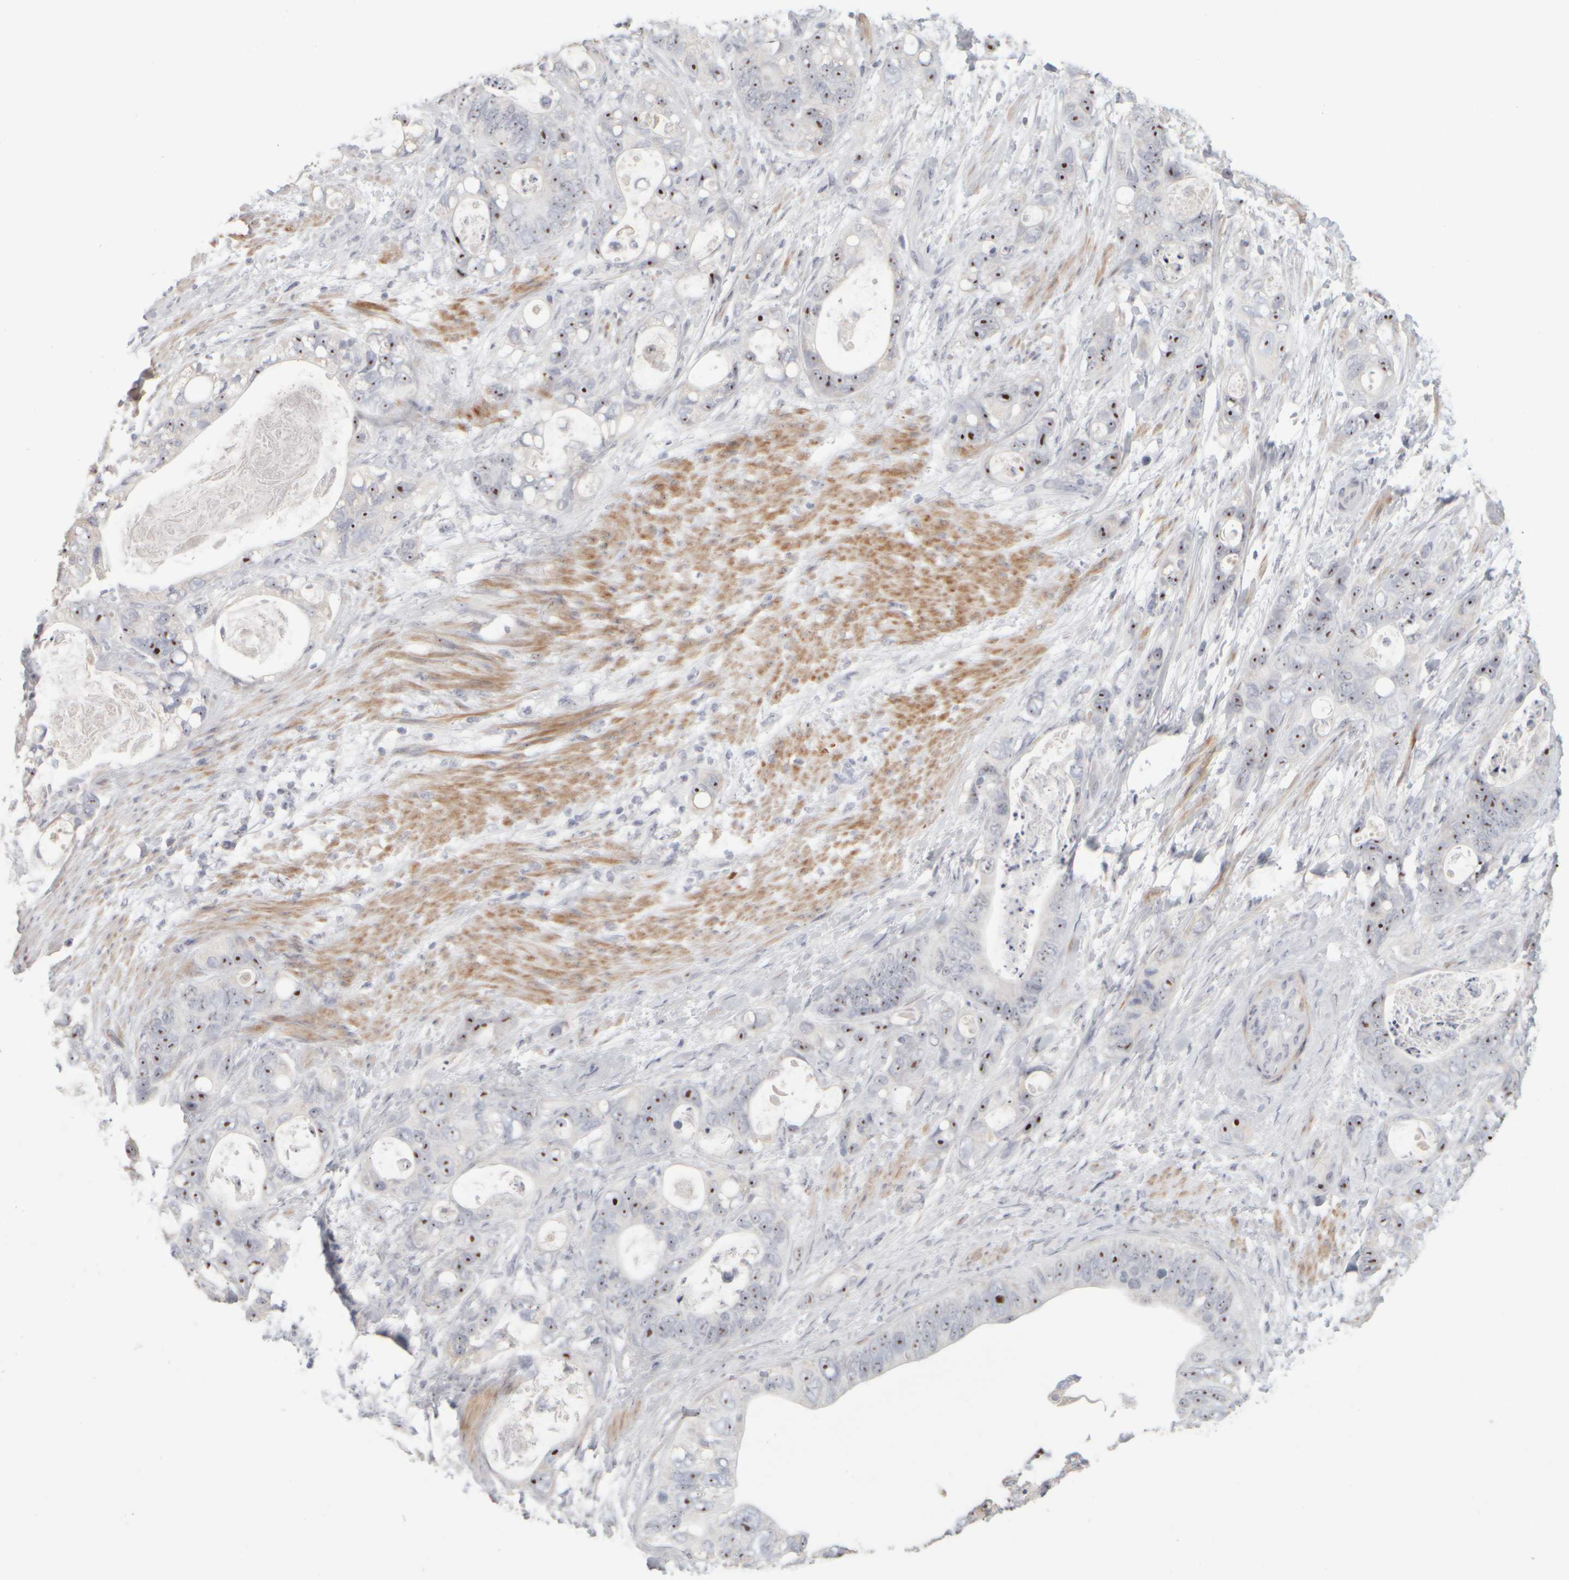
{"staining": {"intensity": "strong", "quantity": ">75%", "location": "nuclear"}, "tissue": "stomach cancer", "cell_type": "Tumor cells", "image_type": "cancer", "snomed": [{"axis": "morphology", "description": "Normal tissue, NOS"}, {"axis": "morphology", "description": "Adenocarcinoma, NOS"}, {"axis": "topography", "description": "Stomach"}], "caption": "Stomach adenocarcinoma stained with a protein marker shows strong staining in tumor cells.", "gene": "DCXR", "patient": {"sex": "female", "age": 89}}